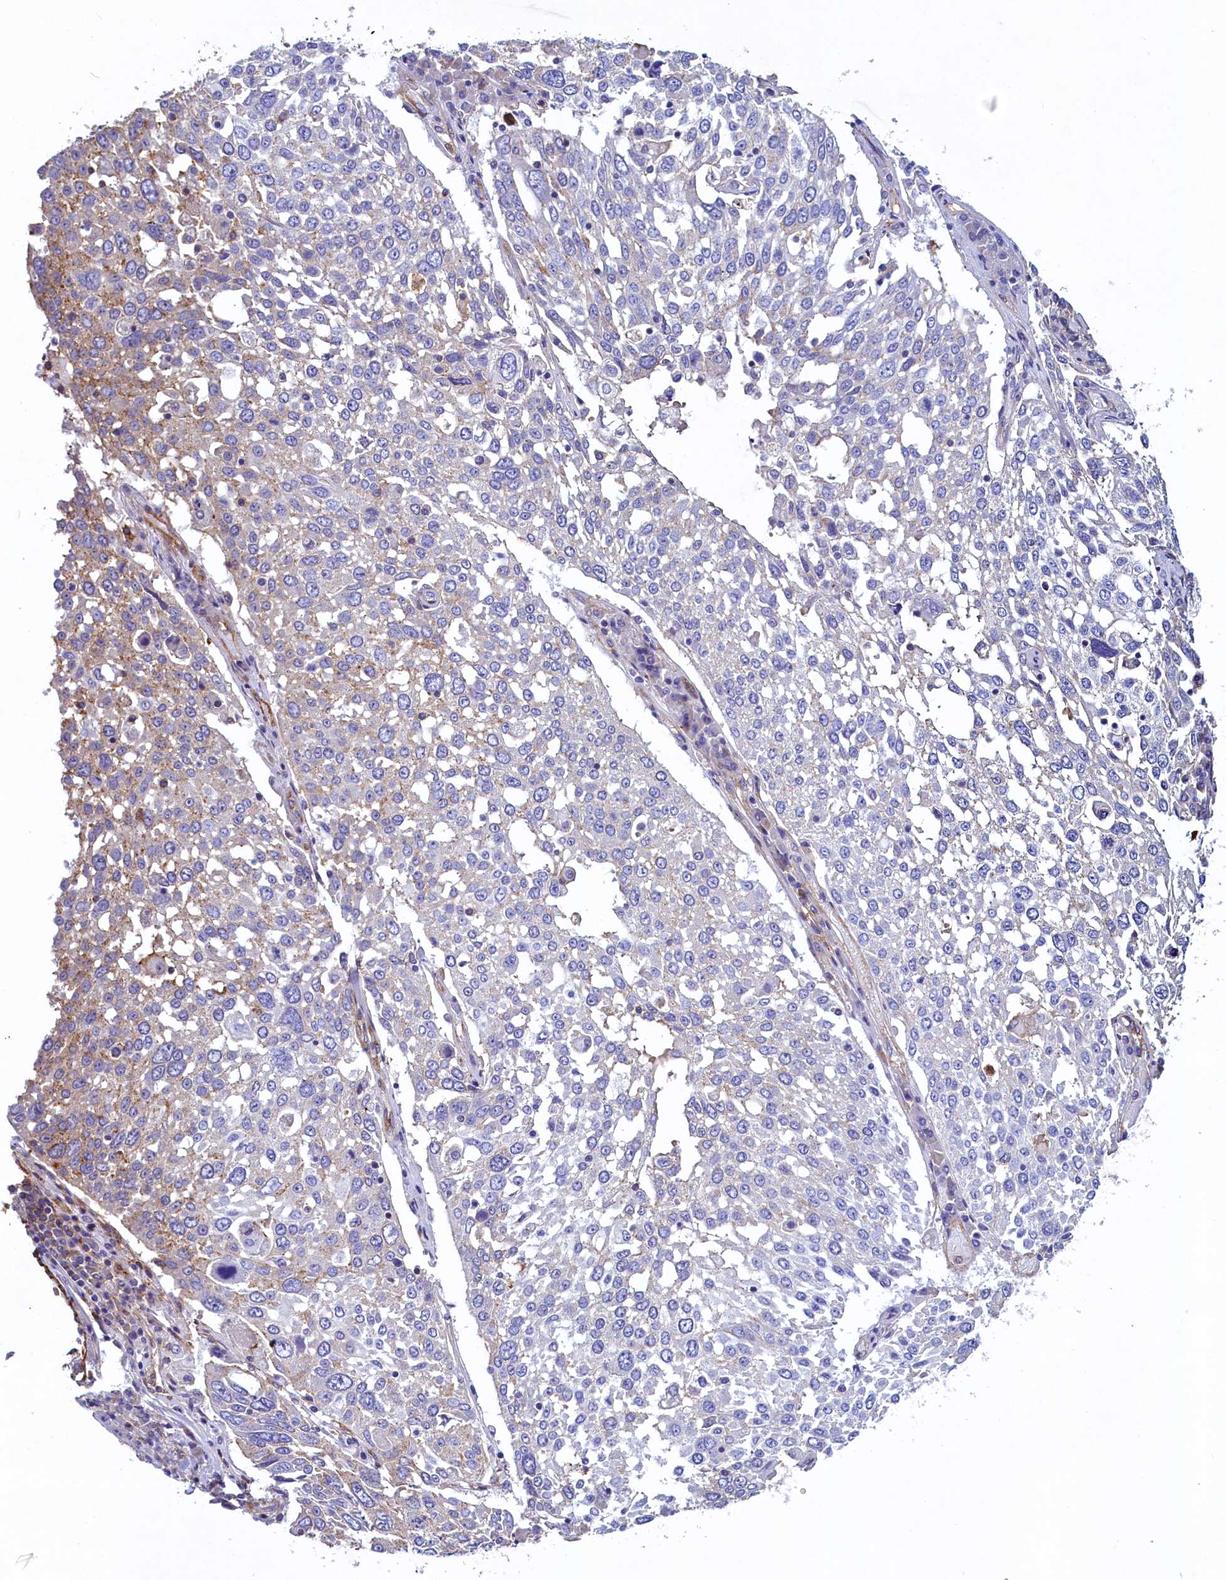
{"staining": {"intensity": "weak", "quantity": "<25%", "location": "cytoplasmic/membranous"}, "tissue": "lung cancer", "cell_type": "Tumor cells", "image_type": "cancer", "snomed": [{"axis": "morphology", "description": "Squamous cell carcinoma, NOS"}, {"axis": "topography", "description": "Lung"}], "caption": "DAB immunohistochemical staining of human lung squamous cell carcinoma demonstrates no significant positivity in tumor cells.", "gene": "GPR21", "patient": {"sex": "male", "age": 65}}